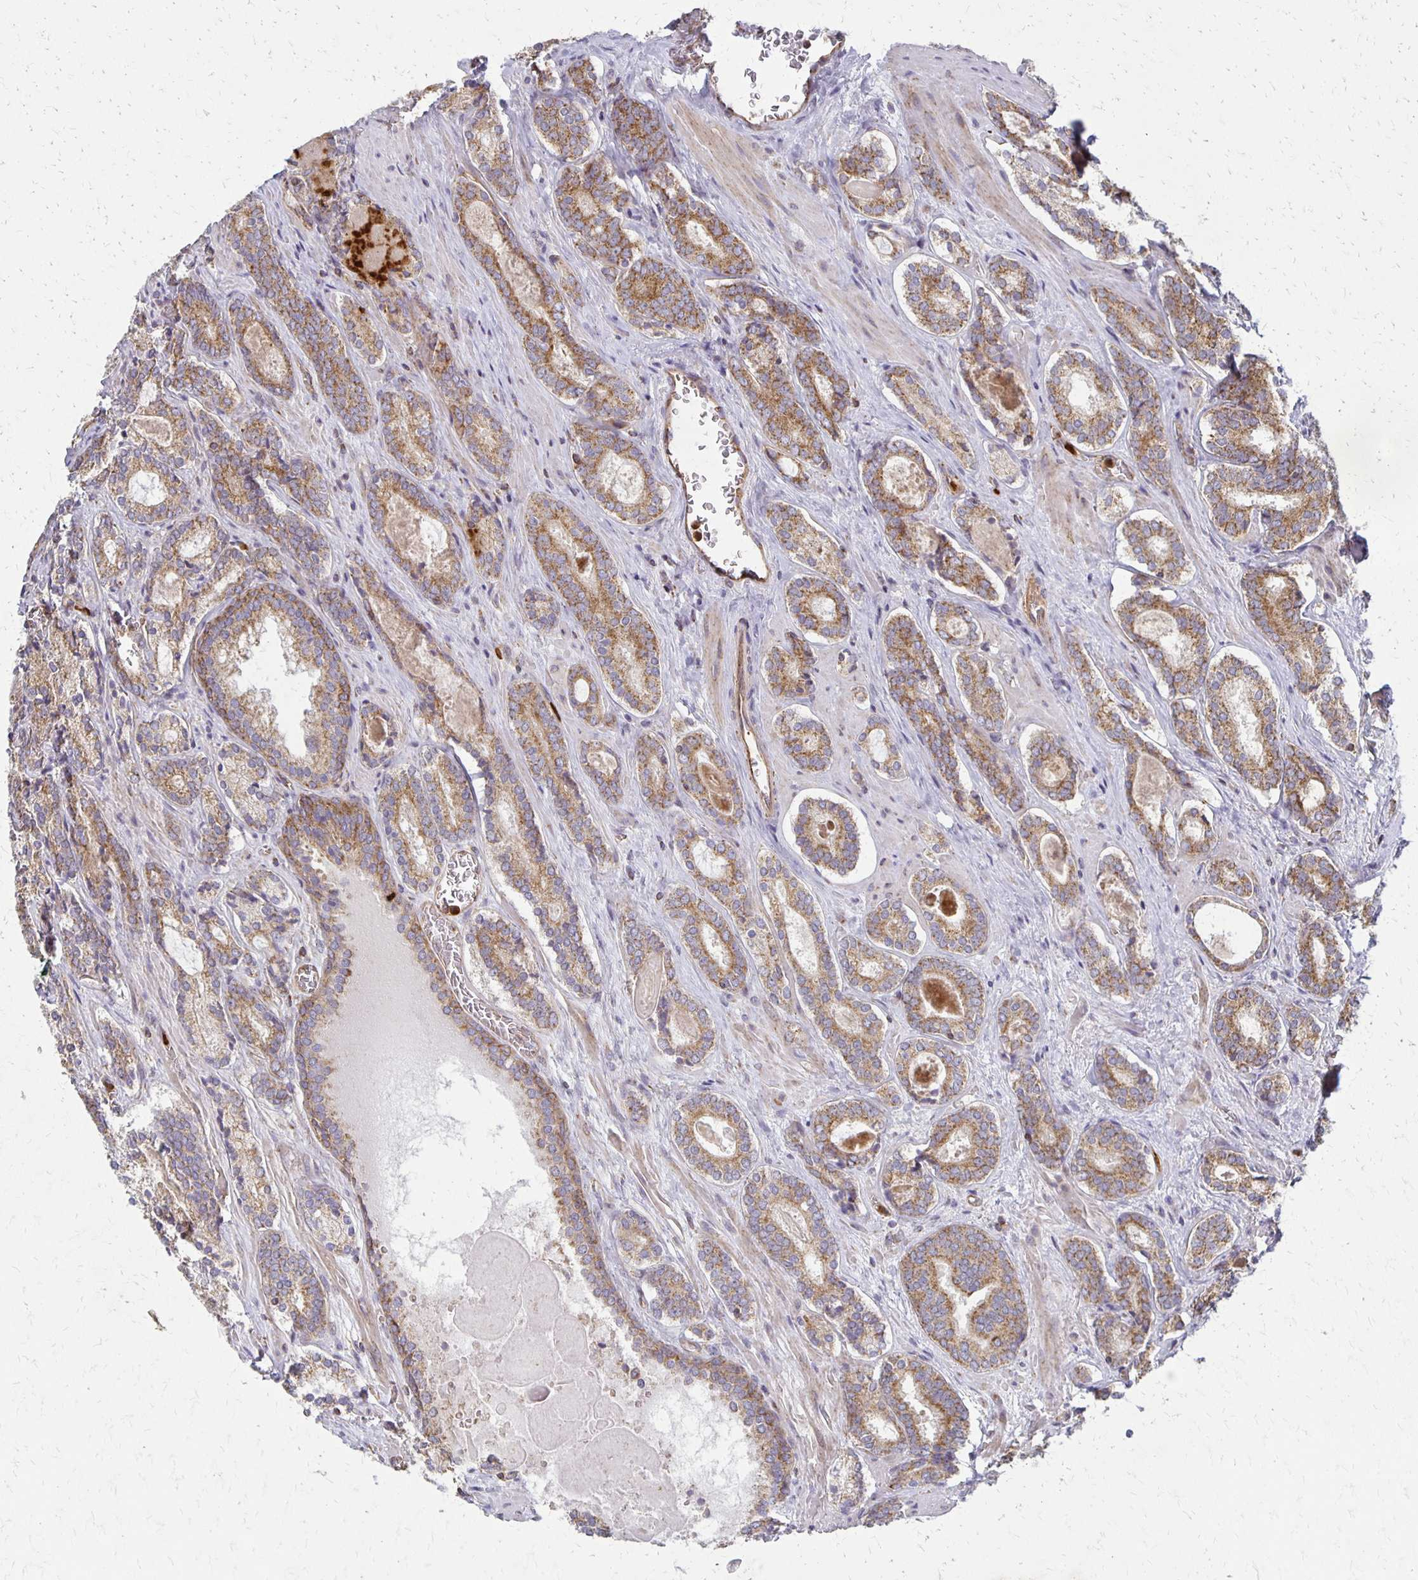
{"staining": {"intensity": "moderate", "quantity": ">75%", "location": "cytoplasmic/membranous"}, "tissue": "prostate cancer", "cell_type": "Tumor cells", "image_type": "cancer", "snomed": [{"axis": "morphology", "description": "Adenocarcinoma, Low grade"}, {"axis": "topography", "description": "Prostate"}], "caption": "Prostate cancer stained for a protein demonstrates moderate cytoplasmic/membranous positivity in tumor cells.", "gene": "EIF4EBP2", "patient": {"sex": "male", "age": 62}}